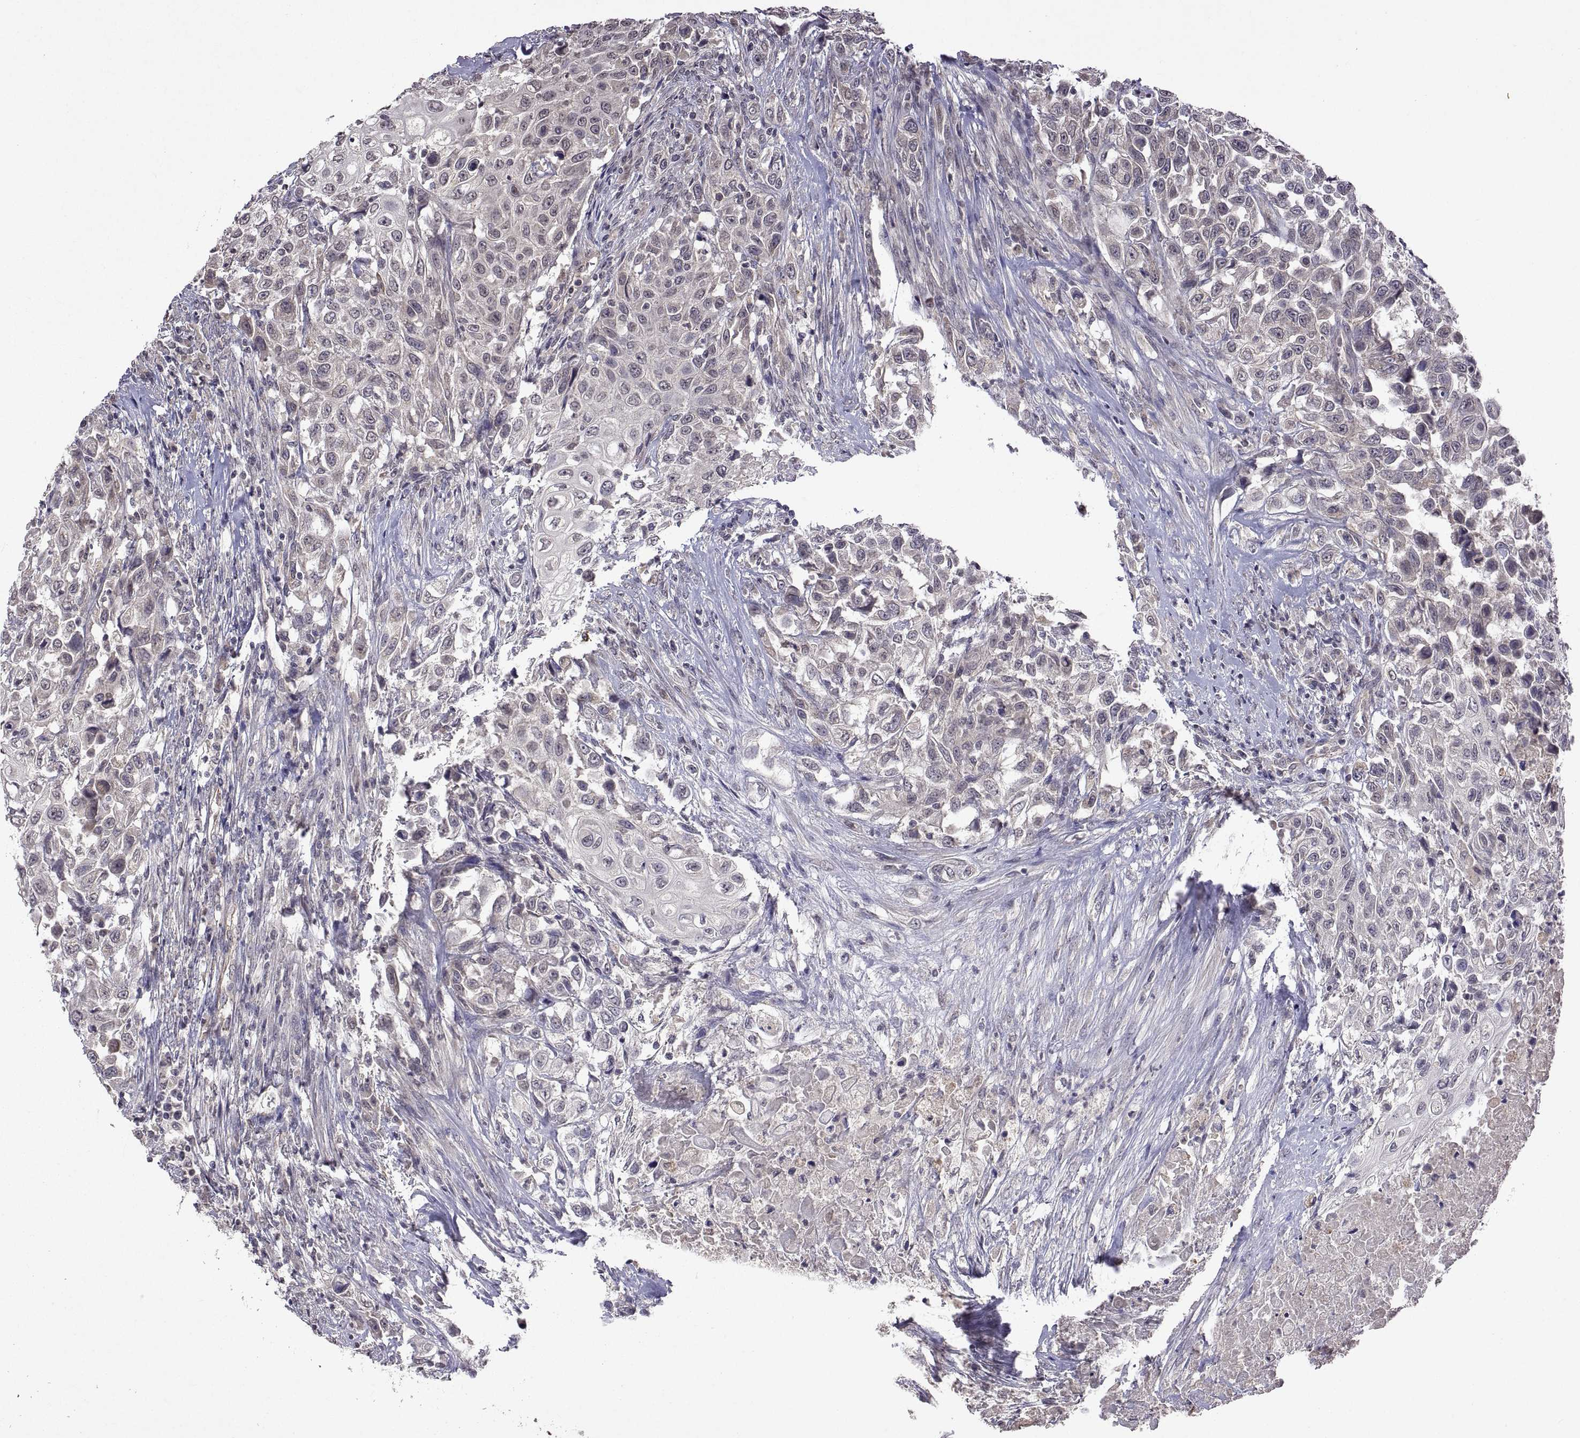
{"staining": {"intensity": "negative", "quantity": "none", "location": "none"}, "tissue": "urothelial cancer", "cell_type": "Tumor cells", "image_type": "cancer", "snomed": [{"axis": "morphology", "description": "Urothelial carcinoma, High grade"}, {"axis": "topography", "description": "Urinary bladder"}], "caption": "Immunohistochemical staining of urothelial carcinoma (high-grade) shows no significant positivity in tumor cells. (DAB (3,3'-diaminobenzidine) IHC, high magnification).", "gene": "LAMA1", "patient": {"sex": "female", "age": 56}}